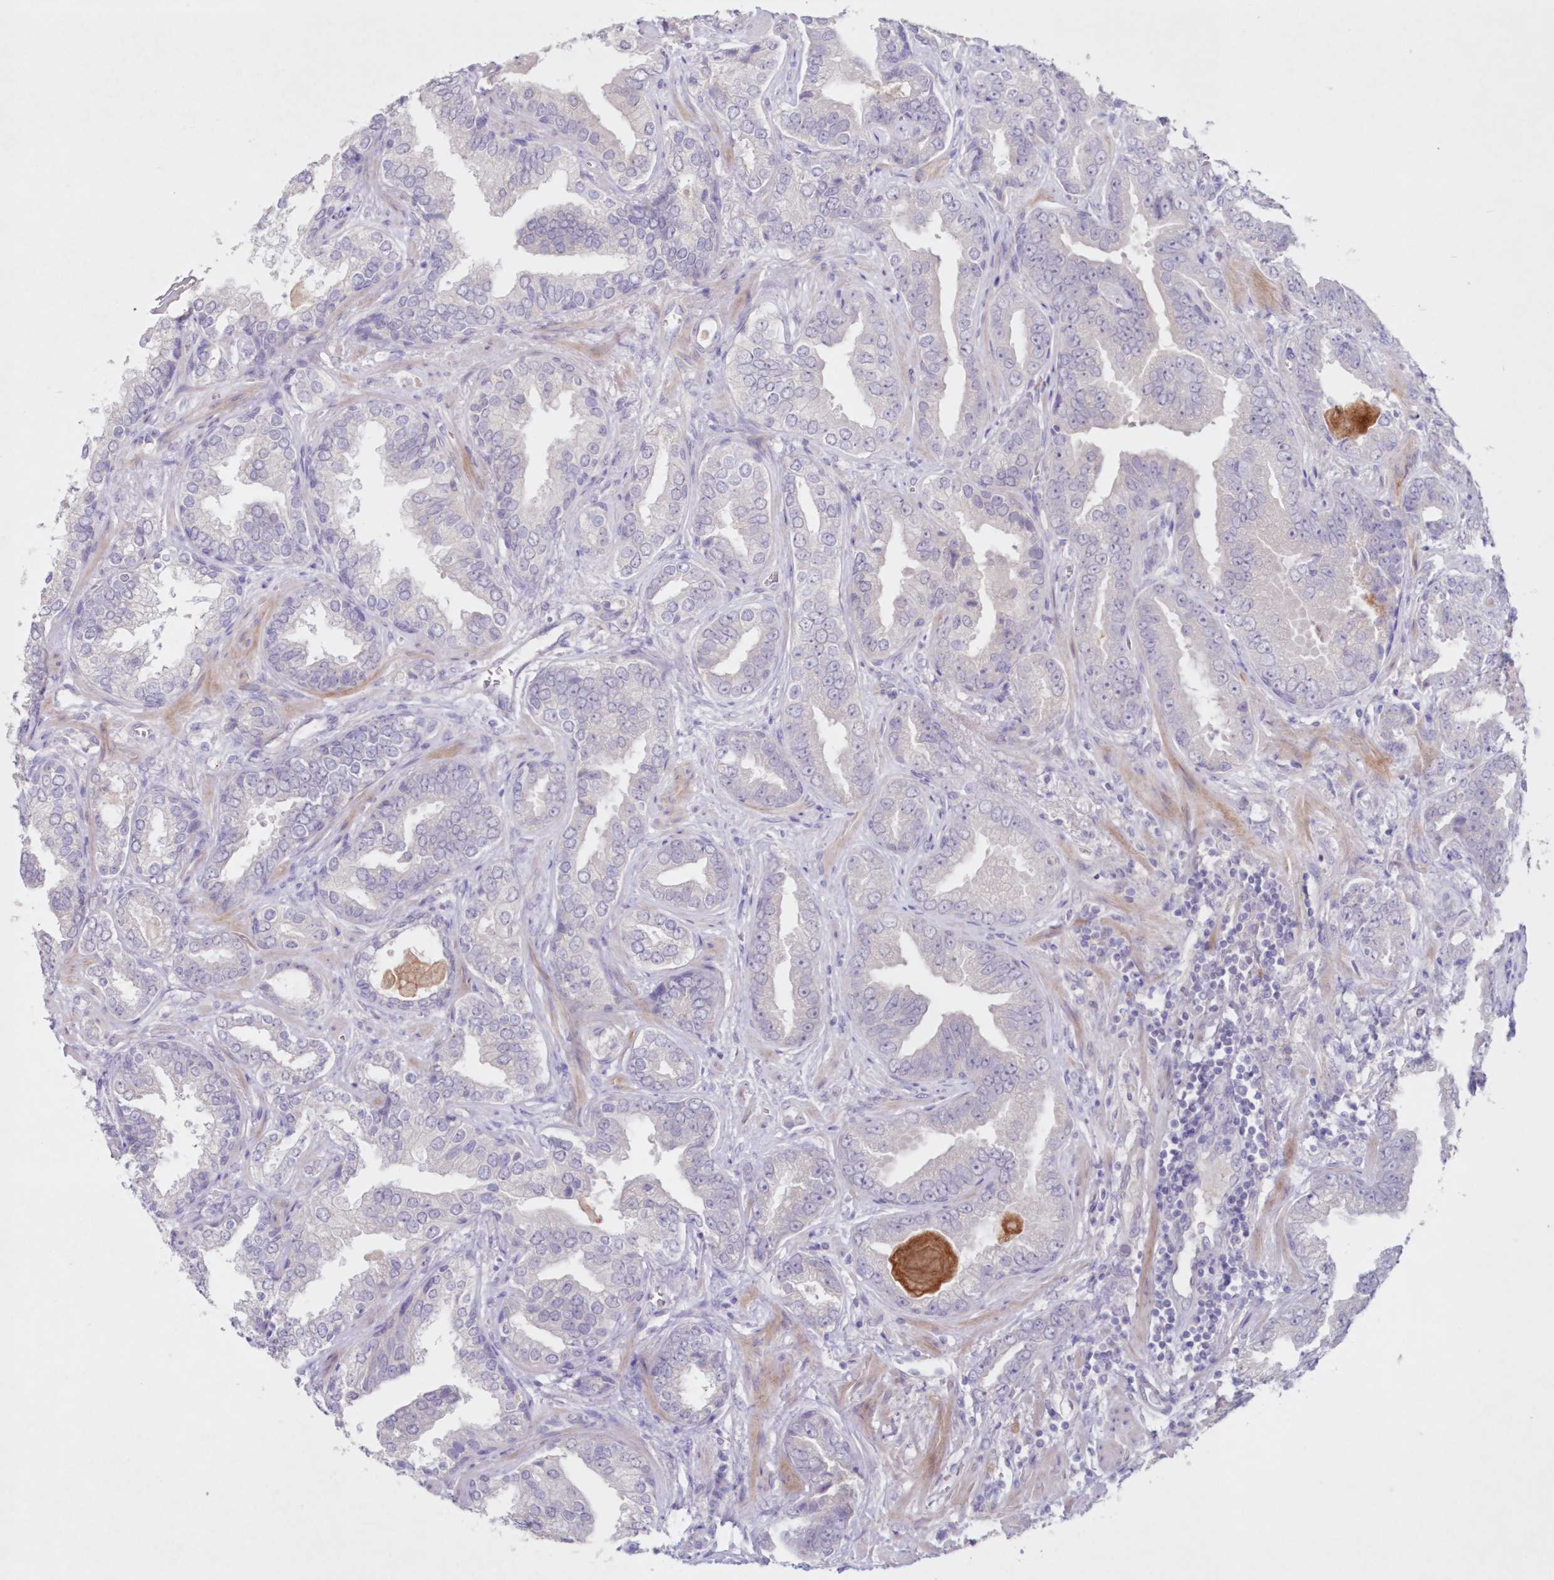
{"staining": {"intensity": "negative", "quantity": "none", "location": "none"}, "tissue": "prostate cancer", "cell_type": "Tumor cells", "image_type": "cancer", "snomed": [{"axis": "morphology", "description": "Adenocarcinoma, Low grade"}, {"axis": "topography", "description": "Prostate"}], "caption": "Histopathology image shows no protein staining in tumor cells of prostate adenocarcinoma (low-grade) tissue.", "gene": "GCKR", "patient": {"sex": "male", "age": 60}}